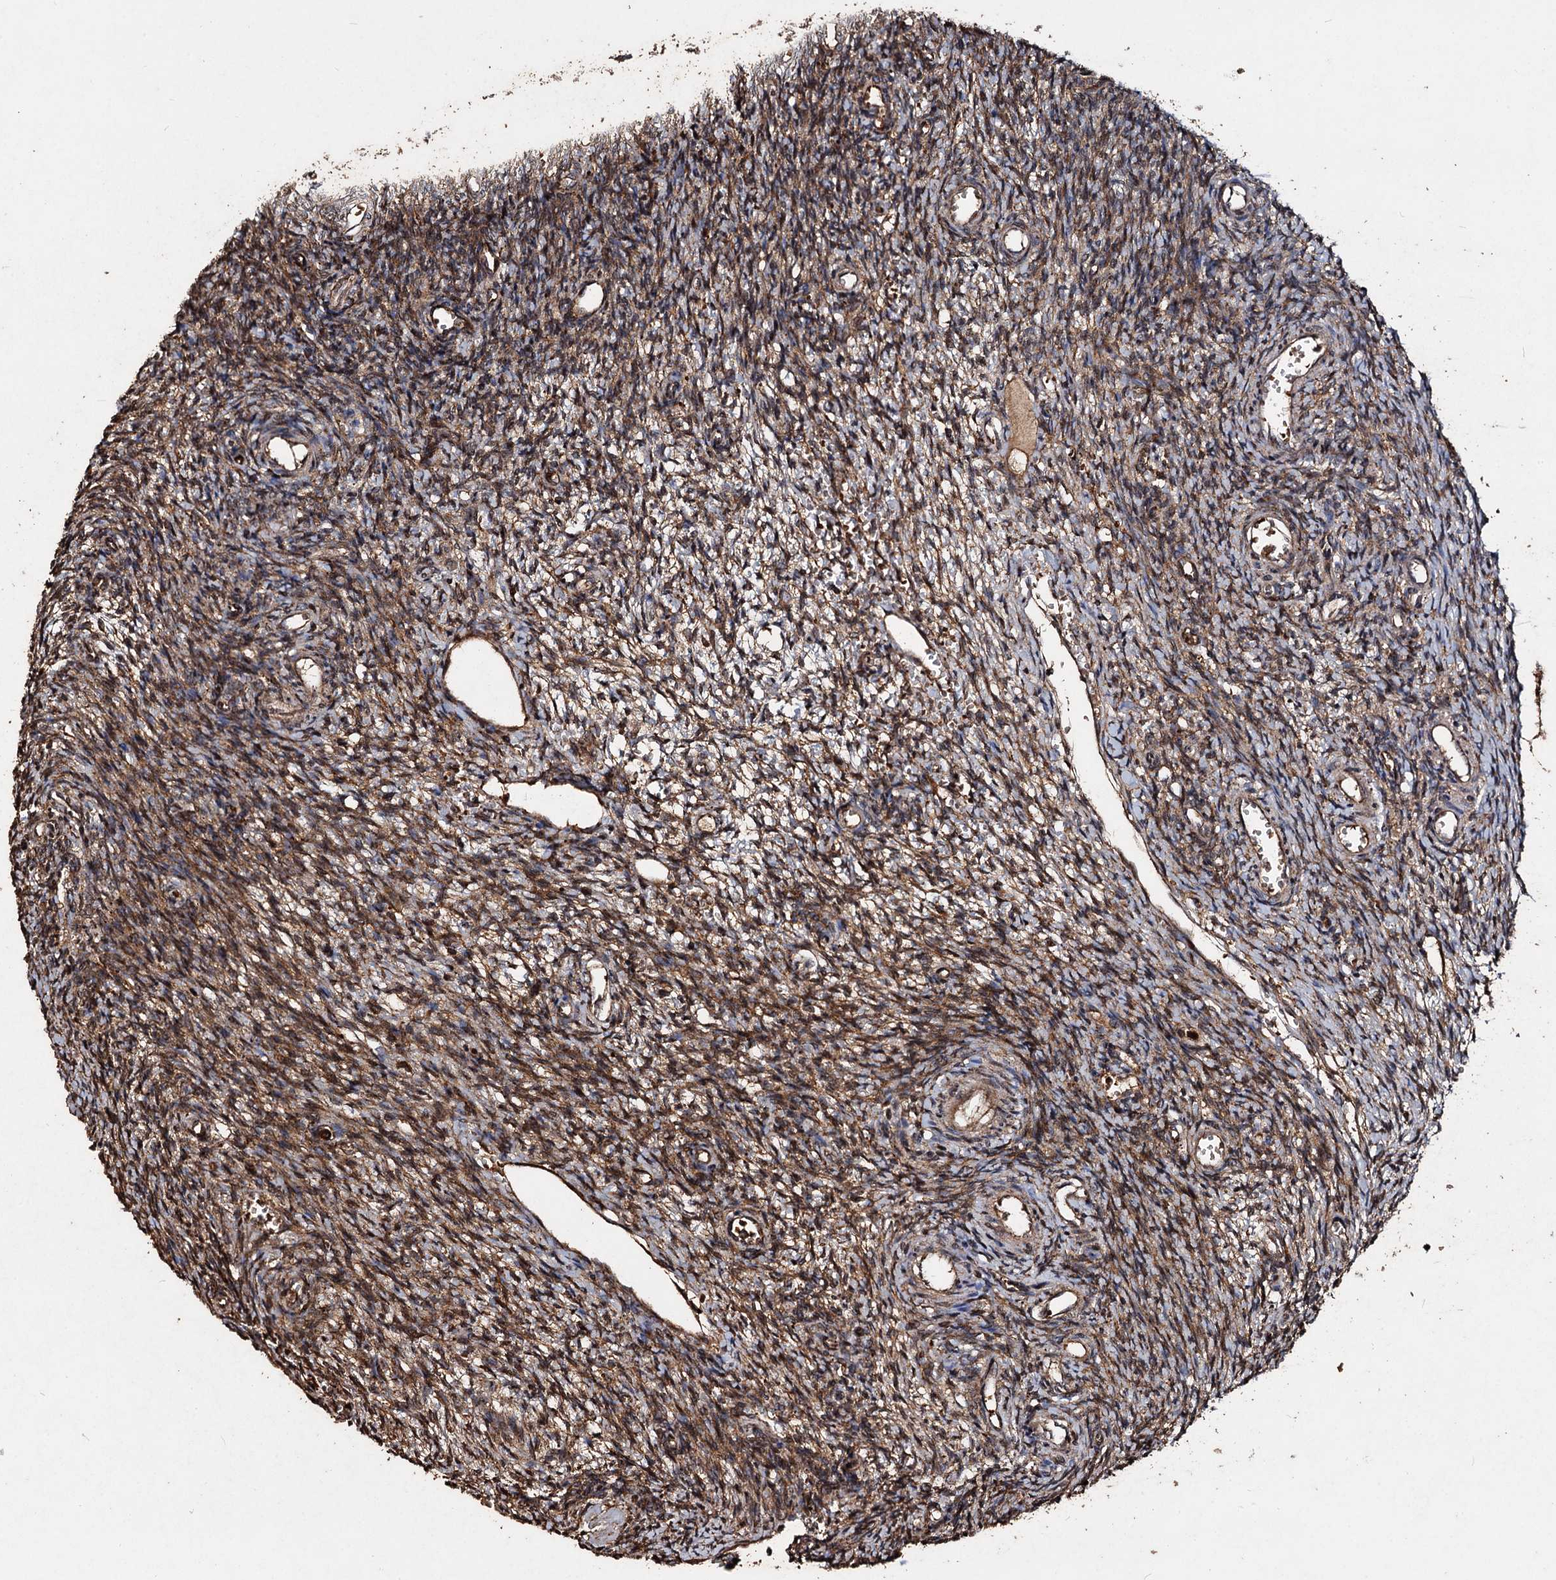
{"staining": {"intensity": "moderate", "quantity": ">75%", "location": "cytoplasmic/membranous"}, "tissue": "ovary", "cell_type": "Ovarian stroma cells", "image_type": "normal", "snomed": [{"axis": "morphology", "description": "Normal tissue, NOS"}, {"axis": "topography", "description": "Ovary"}], "caption": "Ovary stained with IHC exhibits moderate cytoplasmic/membranous positivity in approximately >75% of ovarian stroma cells. The protein is stained brown, and the nuclei are stained in blue (DAB IHC with brightfield microscopy, high magnification).", "gene": "NOTCH2NLA", "patient": {"sex": "female", "age": 39}}